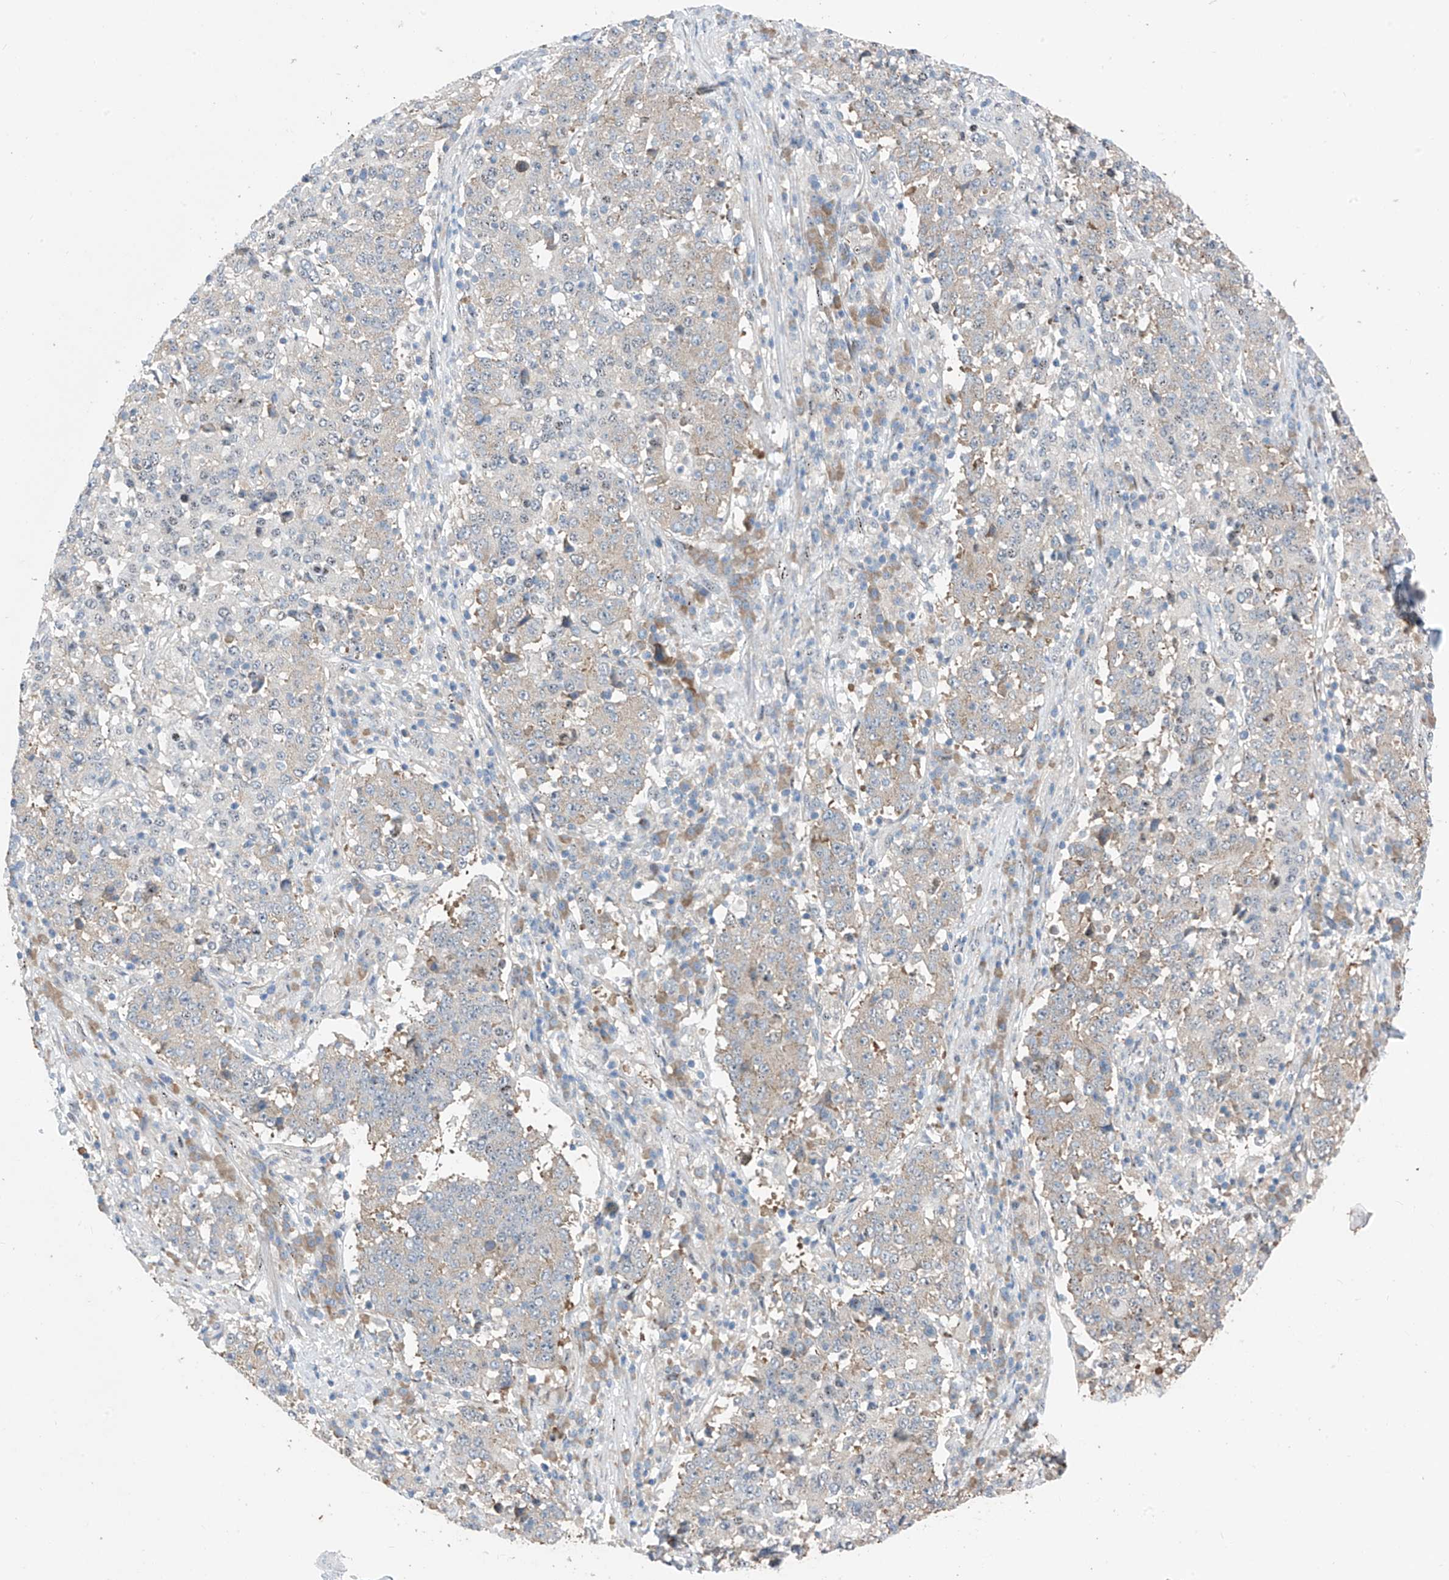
{"staining": {"intensity": "weak", "quantity": "<25%", "location": "cytoplasmic/membranous,nuclear"}, "tissue": "stomach cancer", "cell_type": "Tumor cells", "image_type": "cancer", "snomed": [{"axis": "morphology", "description": "Adenocarcinoma, NOS"}, {"axis": "topography", "description": "Stomach"}], "caption": "IHC micrograph of neoplastic tissue: human stomach cancer stained with DAB (3,3'-diaminobenzidine) reveals no significant protein expression in tumor cells.", "gene": "RPL4", "patient": {"sex": "male", "age": 59}}